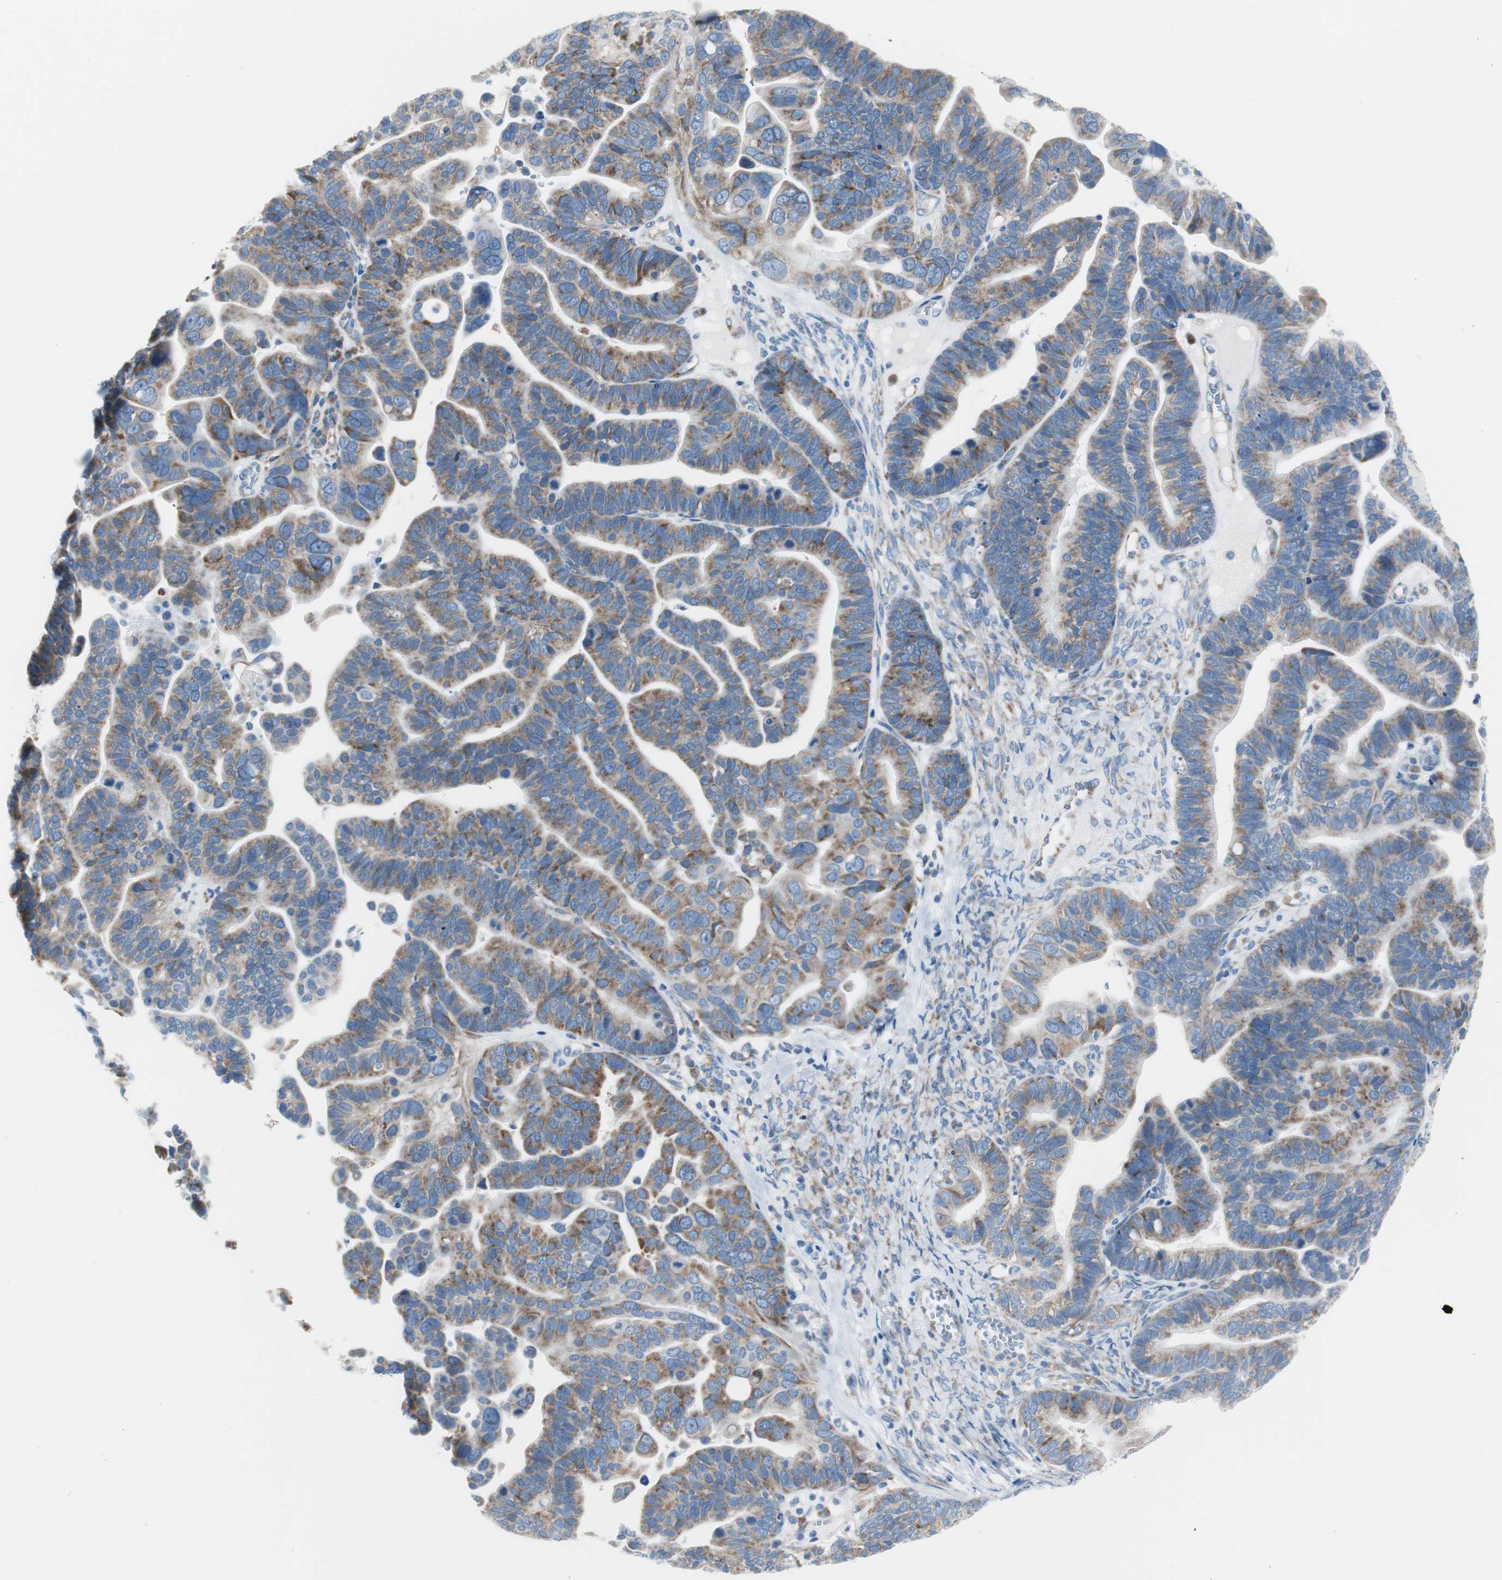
{"staining": {"intensity": "moderate", "quantity": ">75%", "location": "cytoplasmic/membranous"}, "tissue": "ovarian cancer", "cell_type": "Tumor cells", "image_type": "cancer", "snomed": [{"axis": "morphology", "description": "Cystadenocarcinoma, serous, NOS"}, {"axis": "topography", "description": "Ovary"}], "caption": "A brown stain shows moderate cytoplasmic/membranous expression of a protein in ovarian serous cystadenocarcinoma tumor cells. (brown staining indicates protein expression, while blue staining denotes nuclei).", "gene": "RPS12", "patient": {"sex": "female", "age": 56}}